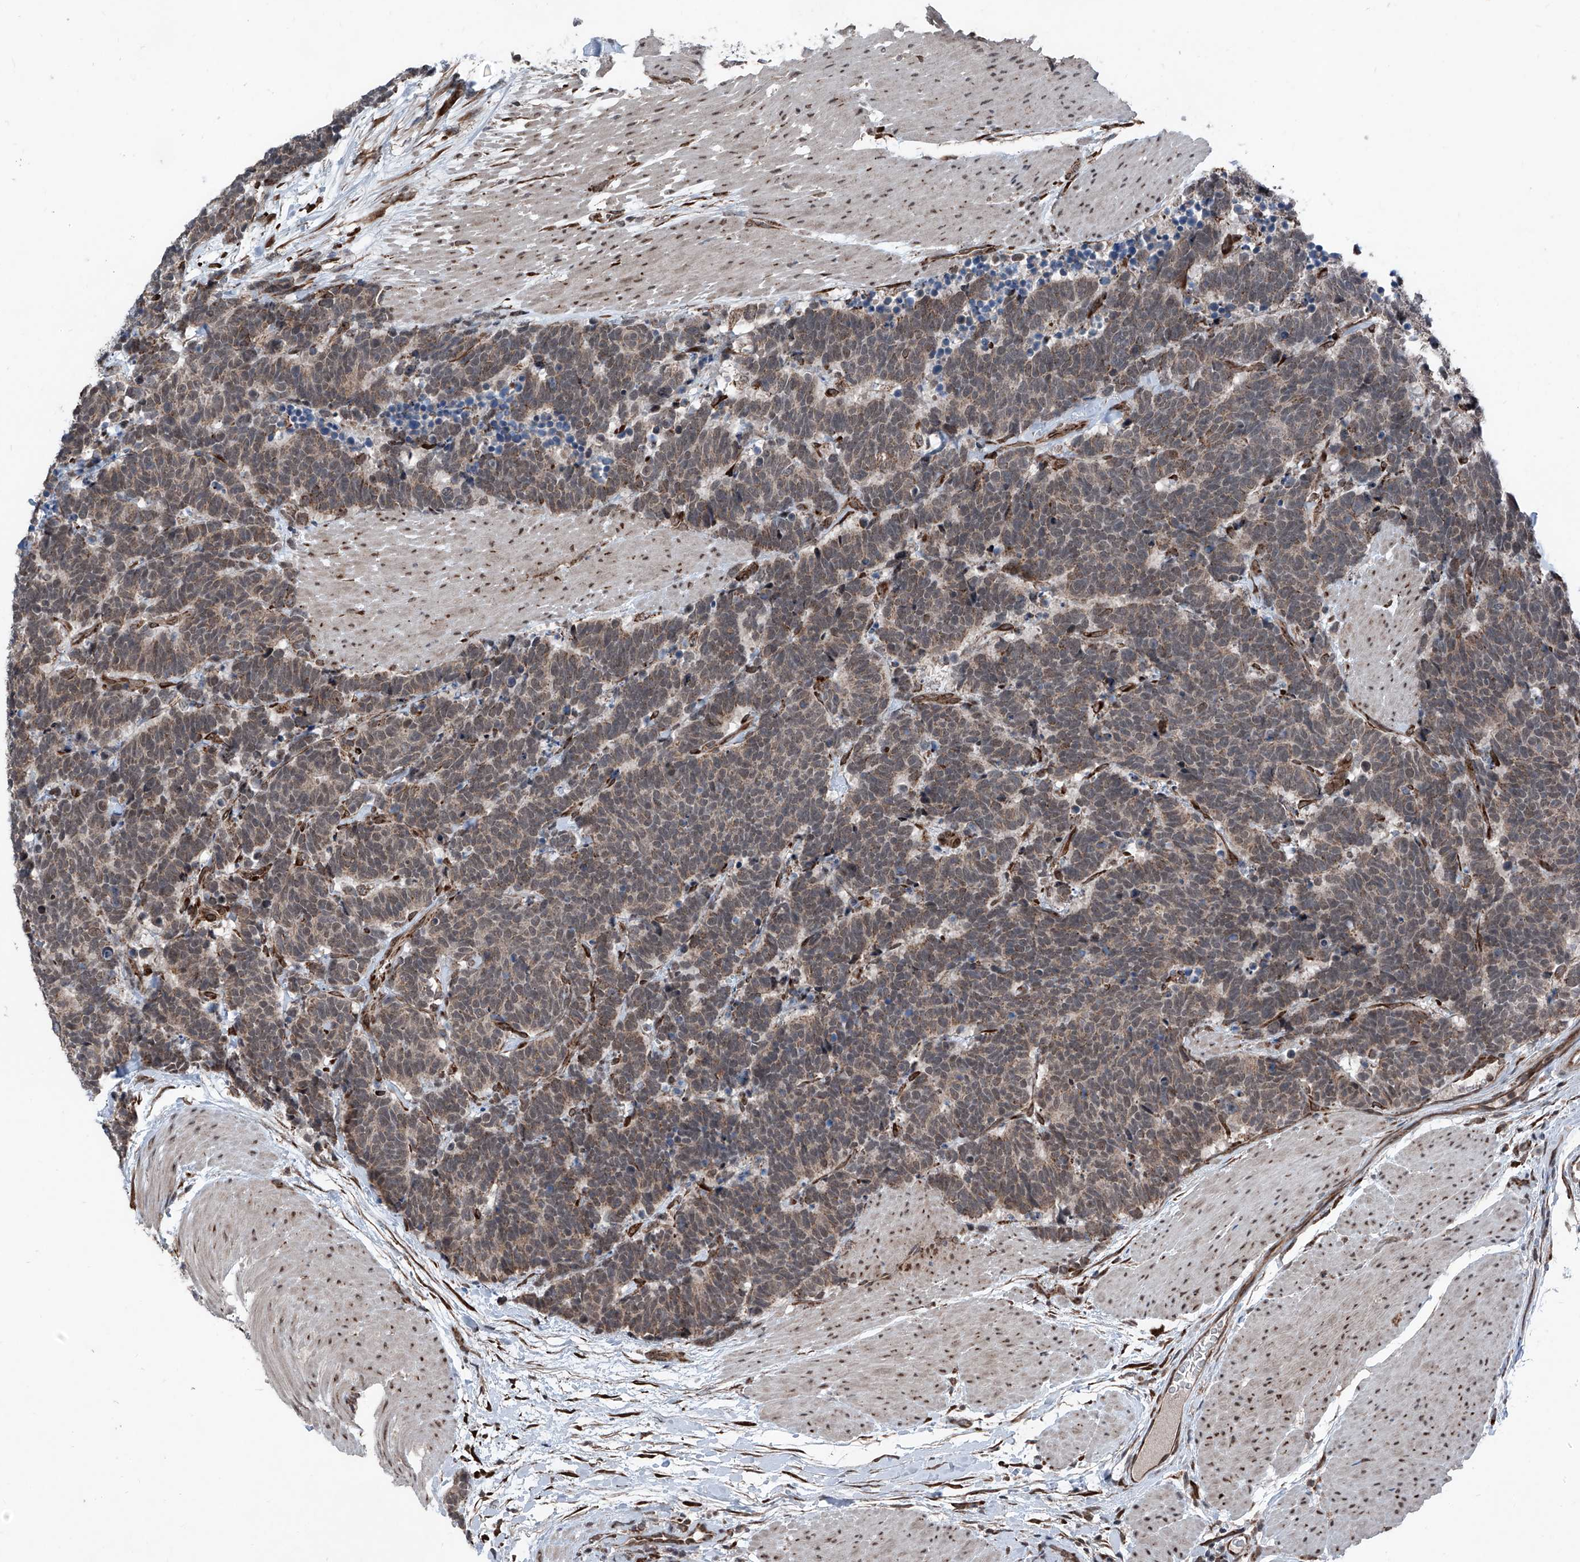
{"staining": {"intensity": "weak", "quantity": ">75%", "location": "cytoplasmic/membranous,nuclear"}, "tissue": "carcinoid", "cell_type": "Tumor cells", "image_type": "cancer", "snomed": [{"axis": "morphology", "description": "Carcinoma, NOS"}, {"axis": "morphology", "description": "Carcinoid, malignant, NOS"}, {"axis": "topography", "description": "Urinary bladder"}], "caption": "Carcinoid stained with DAB immunohistochemistry demonstrates low levels of weak cytoplasmic/membranous and nuclear expression in about >75% of tumor cells.", "gene": "COA7", "patient": {"sex": "male", "age": 57}}